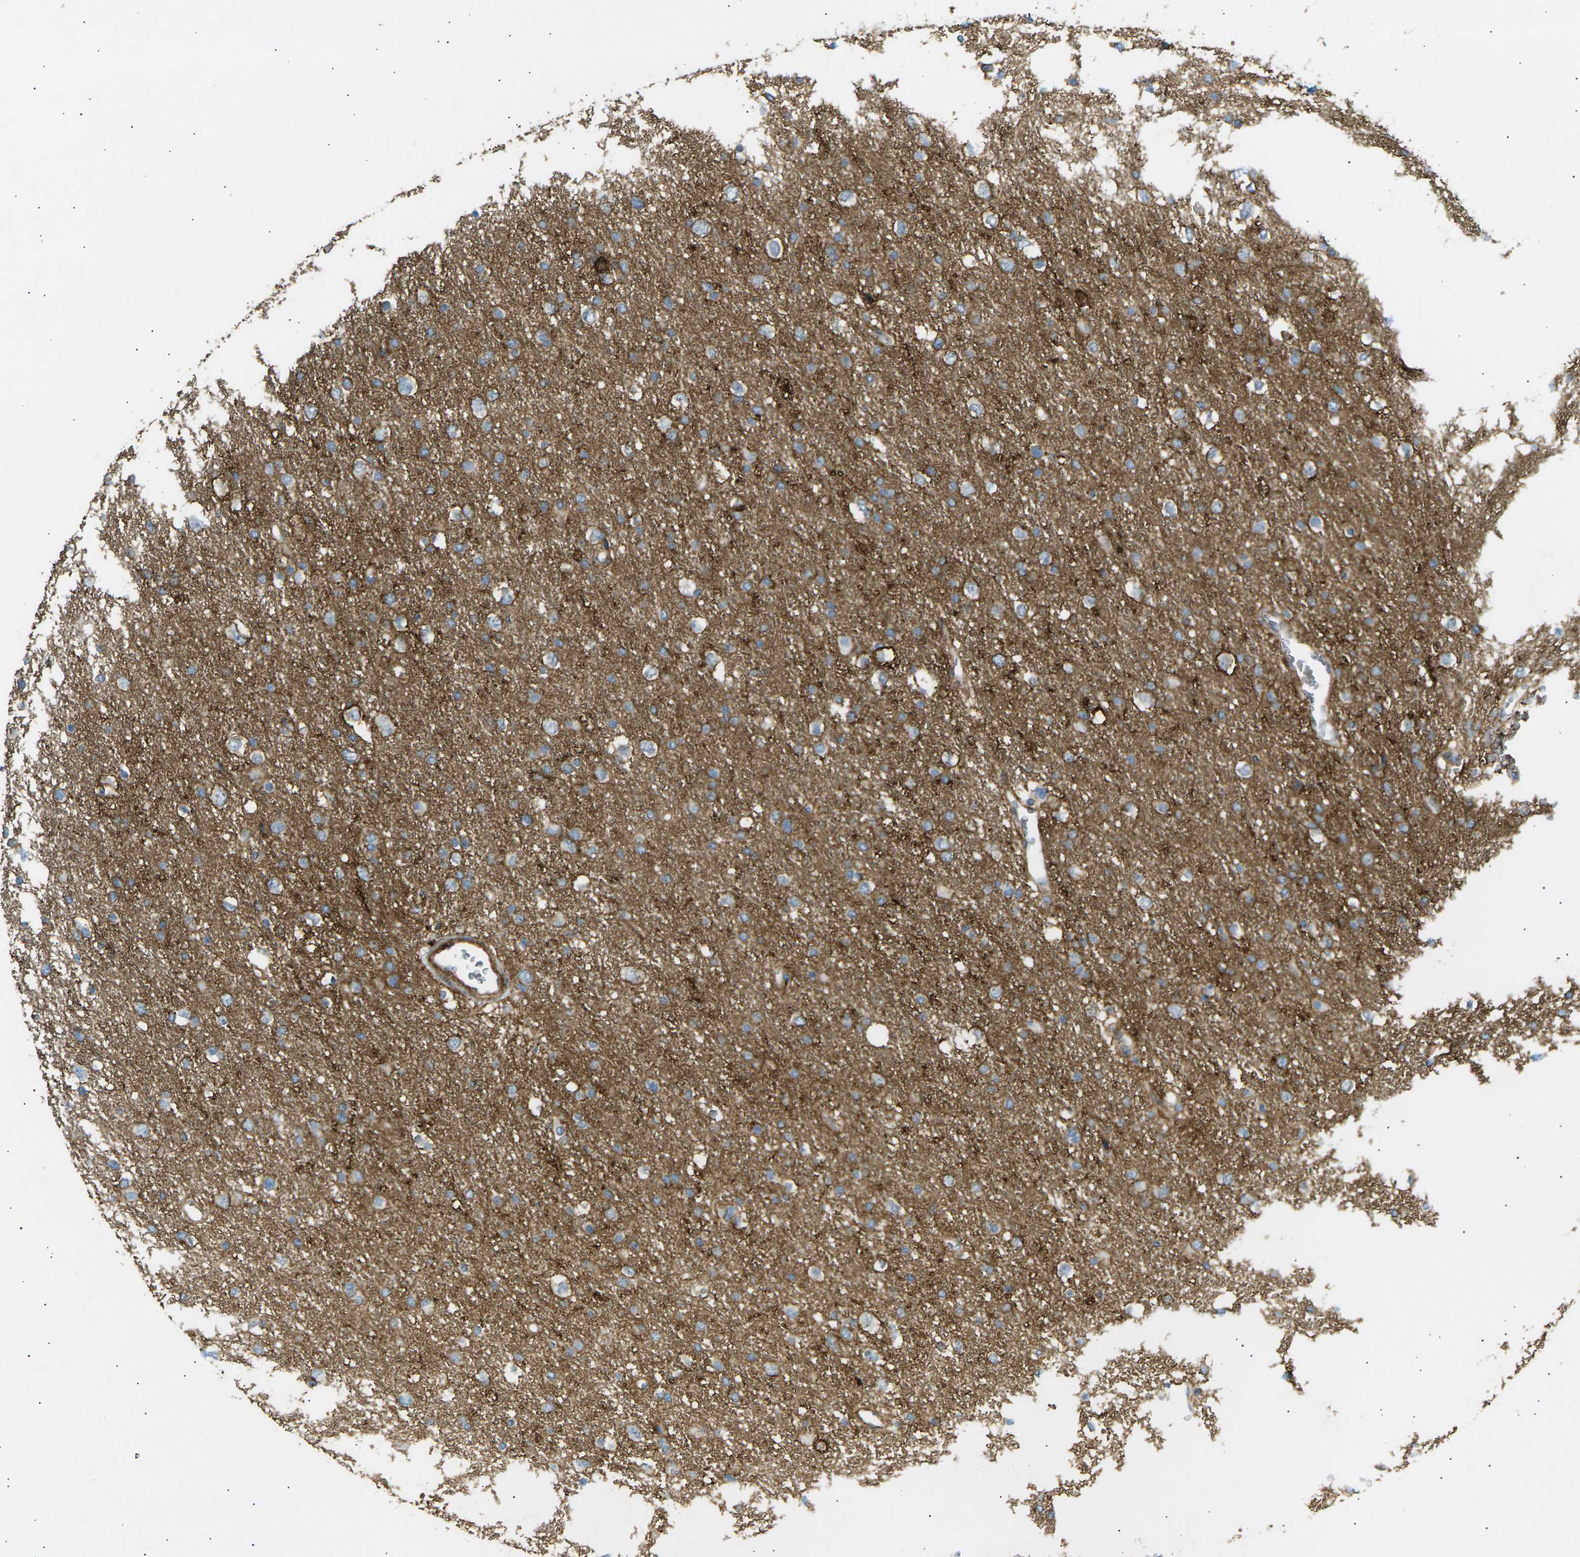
{"staining": {"intensity": "moderate", "quantity": "25%-75%", "location": "cytoplasmic/membranous"}, "tissue": "glioma", "cell_type": "Tumor cells", "image_type": "cancer", "snomed": [{"axis": "morphology", "description": "Glioma, malignant, Low grade"}, {"axis": "topography", "description": "Brain"}], "caption": "Moderate cytoplasmic/membranous staining is identified in about 25%-75% of tumor cells in glioma. (DAB = brown stain, brightfield microscopy at high magnification).", "gene": "ATP2B4", "patient": {"sex": "female", "age": 37}}